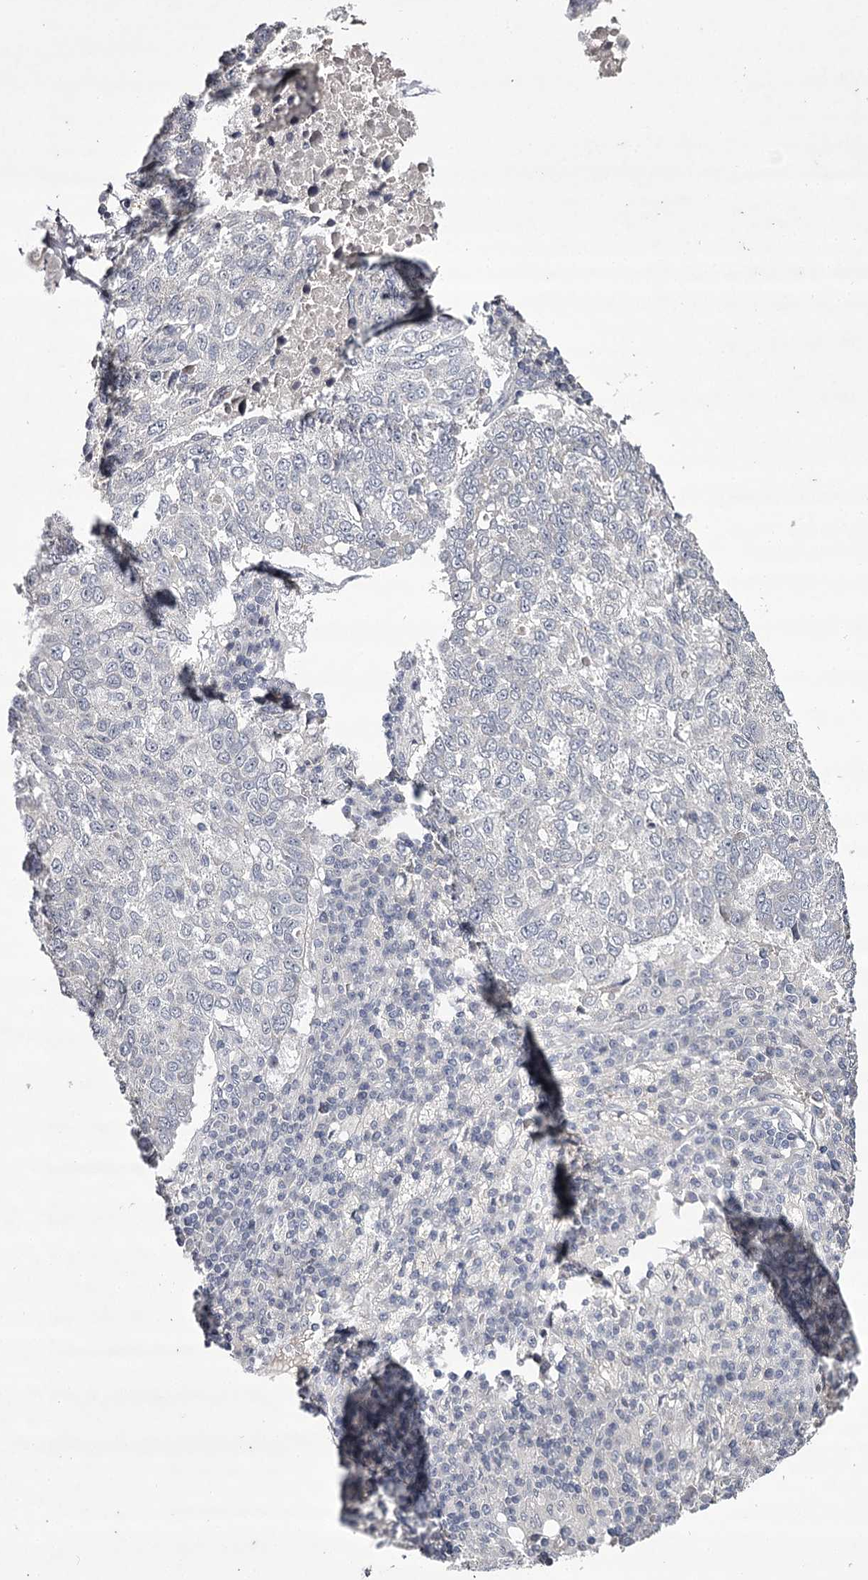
{"staining": {"intensity": "negative", "quantity": "none", "location": "none"}, "tissue": "lung cancer", "cell_type": "Tumor cells", "image_type": "cancer", "snomed": [{"axis": "morphology", "description": "Squamous cell carcinoma, NOS"}, {"axis": "topography", "description": "Lung"}], "caption": "IHC micrograph of neoplastic tissue: squamous cell carcinoma (lung) stained with DAB displays no significant protein positivity in tumor cells.", "gene": "PRM2", "patient": {"sex": "male", "age": 73}}